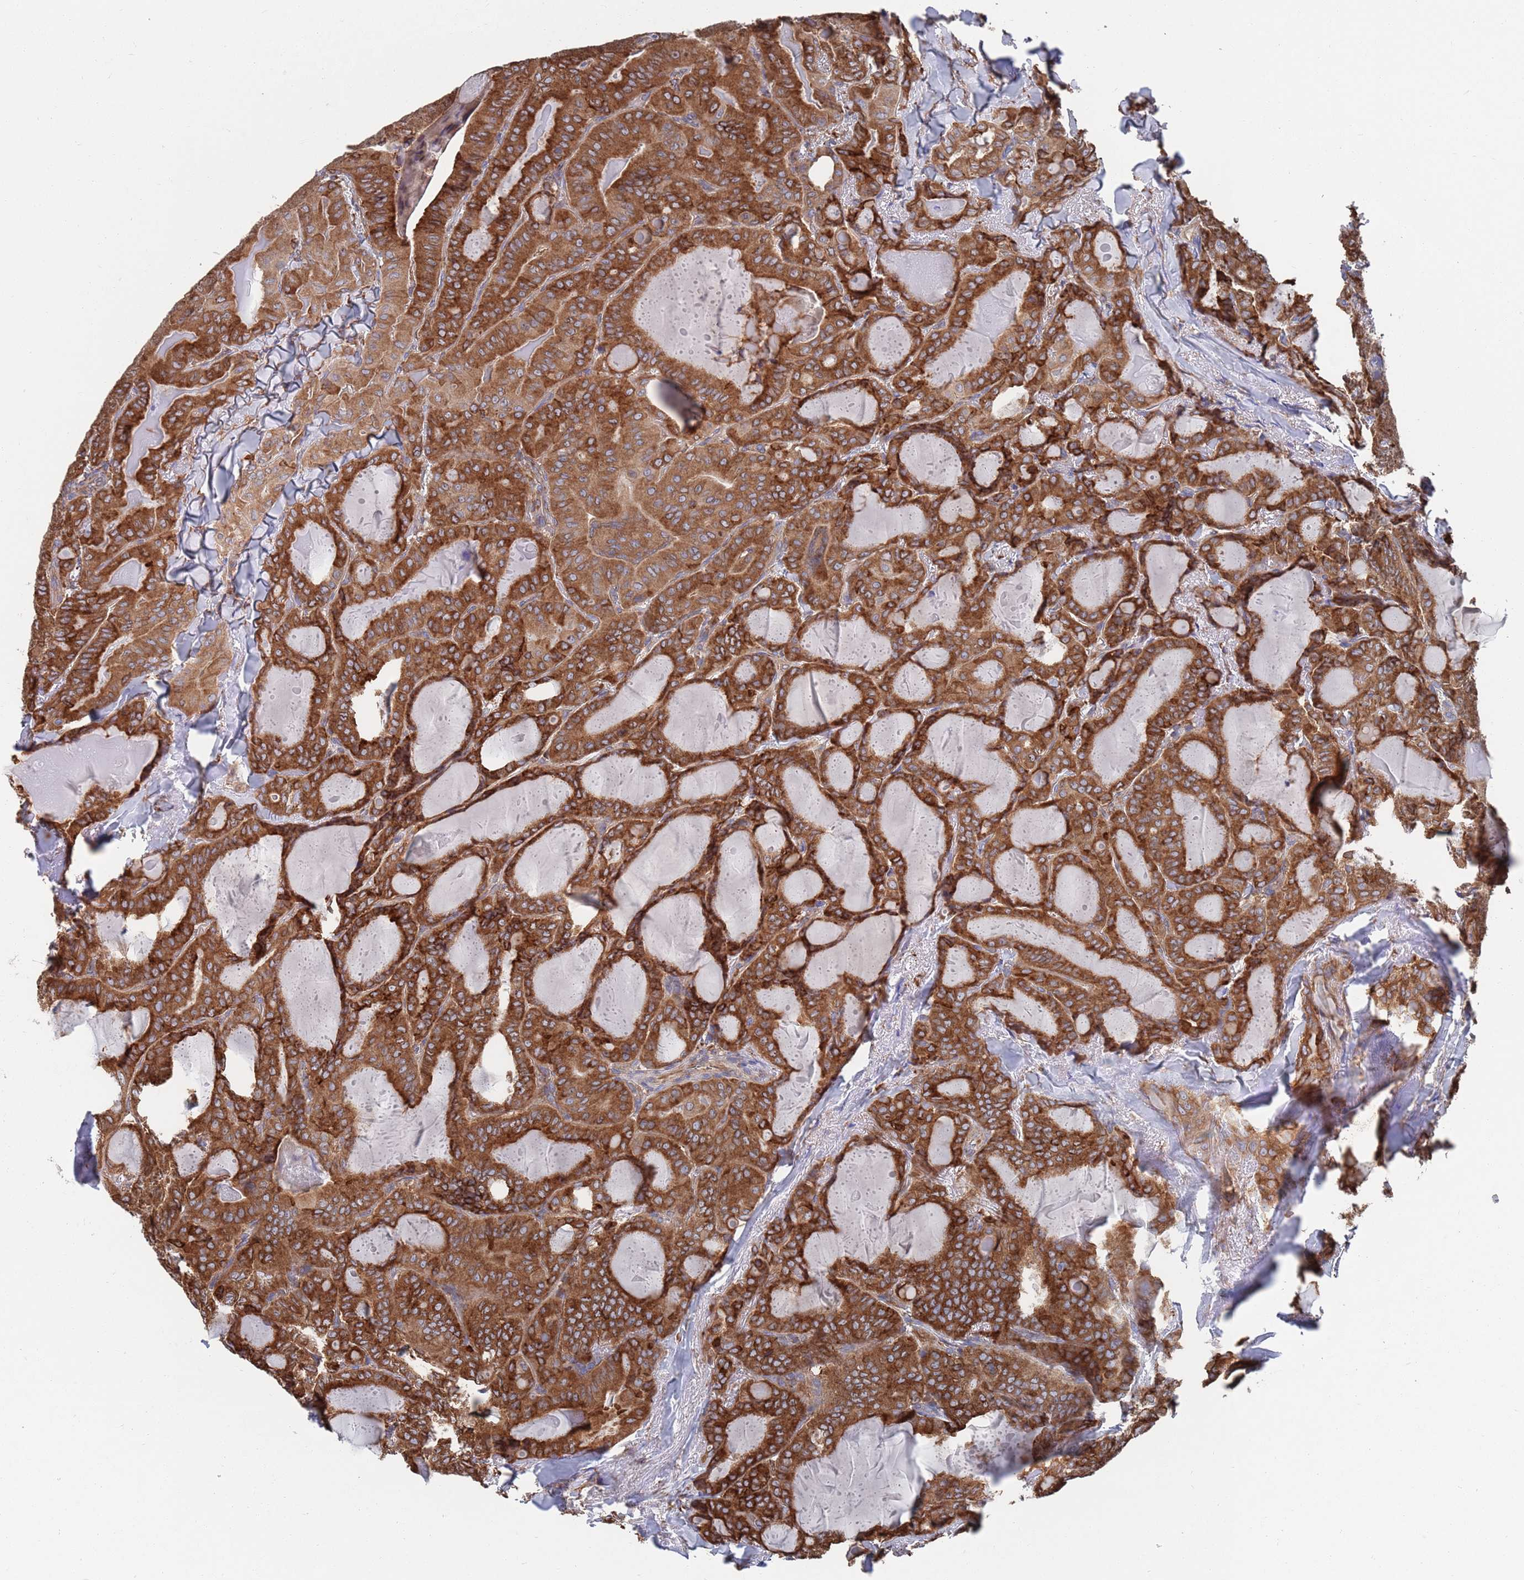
{"staining": {"intensity": "strong", "quantity": ">75%", "location": "cytoplasmic/membranous"}, "tissue": "thyroid cancer", "cell_type": "Tumor cells", "image_type": "cancer", "snomed": [{"axis": "morphology", "description": "Papillary adenocarcinoma, NOS"}, {"axis": "topography", "description": "Thyroid gland"}], "caption": "Strong cytoplasmic/membranous protein expression is seen in approximately >75% of tumor cells in thyroid papillary adenocarcinoma.", "gene": "GID8", "patient": {"sex": "female", "age": 68}}